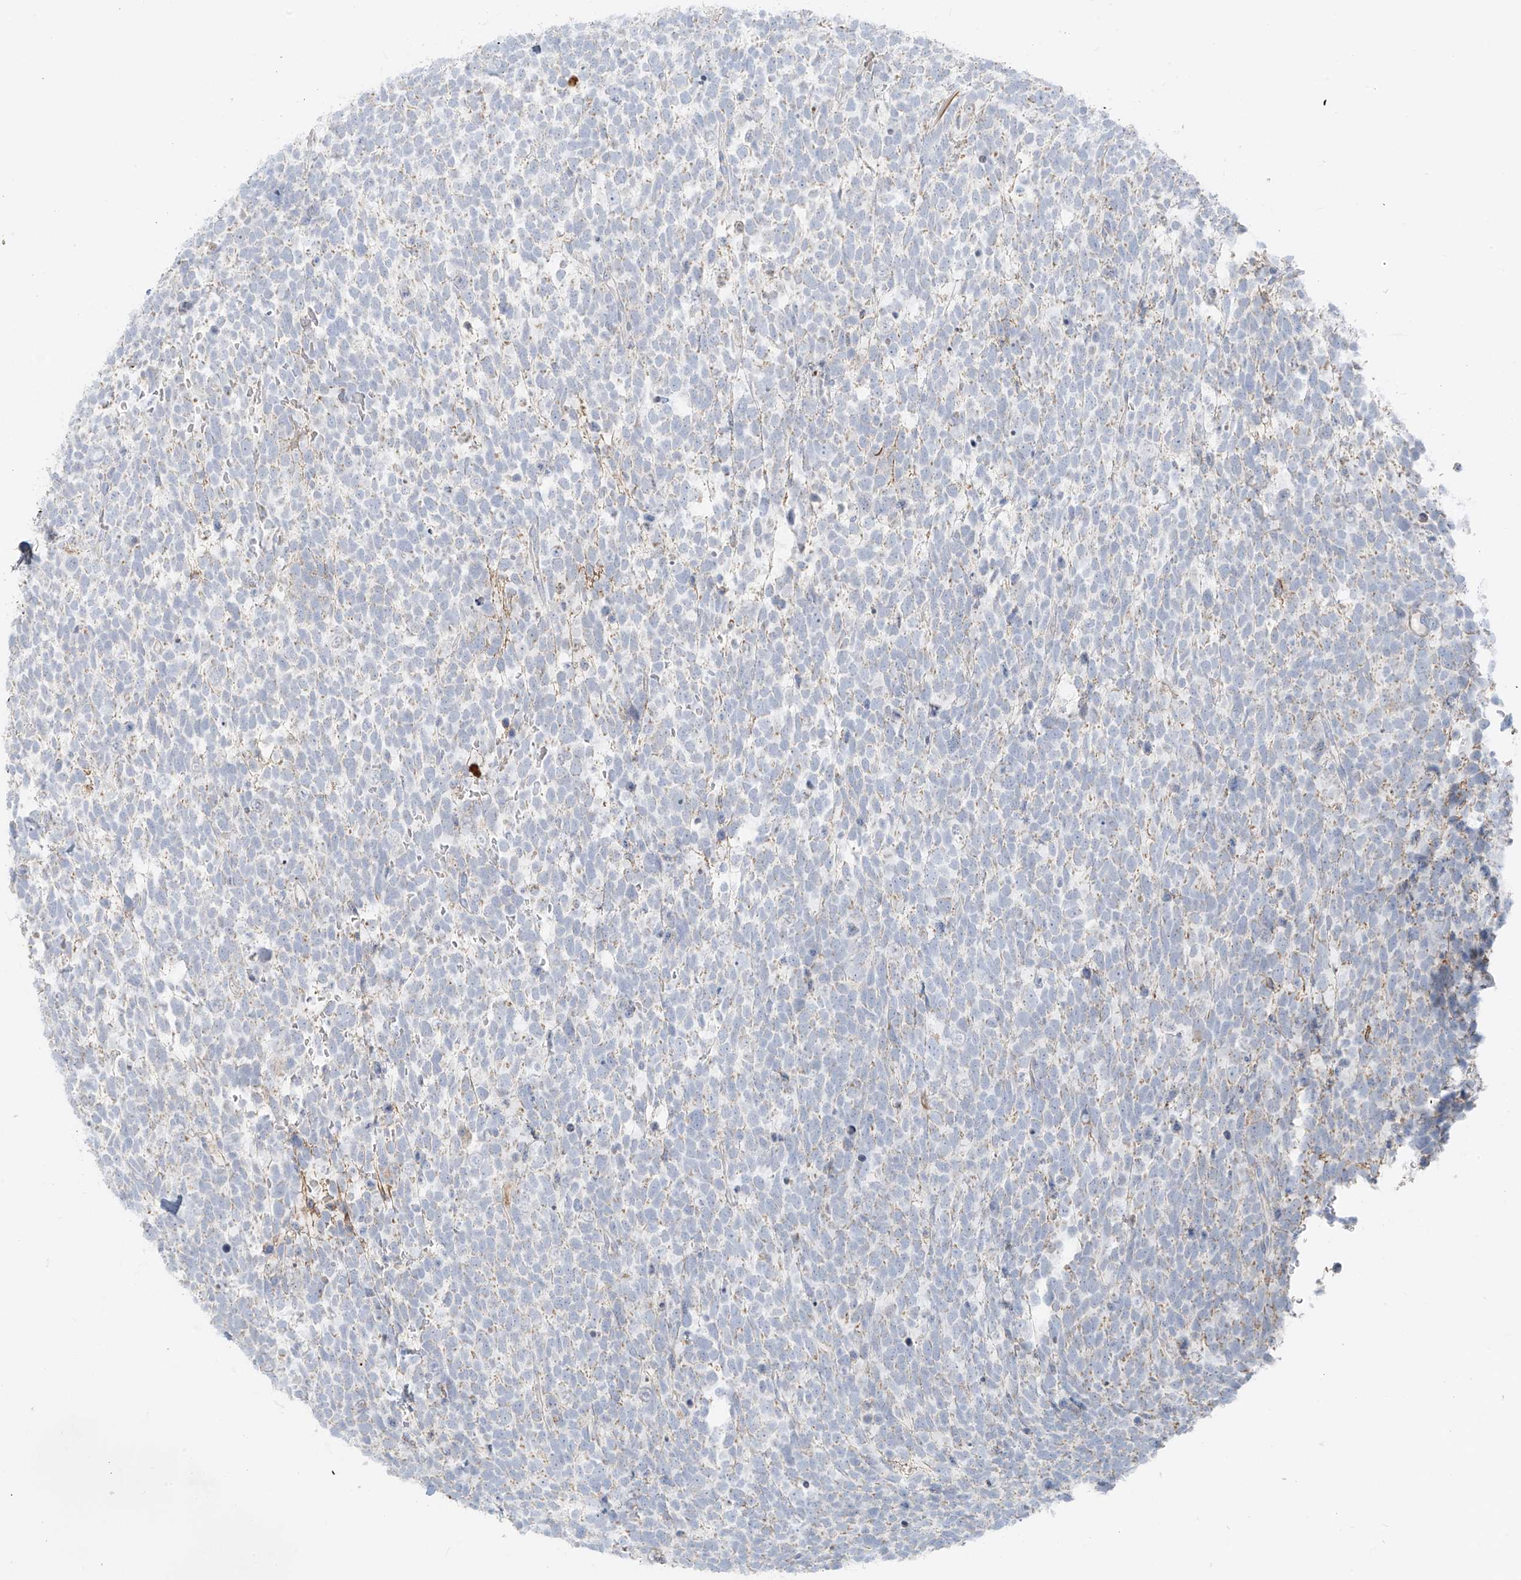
{"staining": {"intensity": "negative", "quantity": "none", "location": "none"}, "tissue": "urothelial cancer", "cell_type": "Tumor cells", "image_type": "cancer", "snomed": [{"axis": "morphology", "description": "Urothelial carcinoma, High grade"}, {"axis": "topography", "description": "Urinary bladder"}], "caption": "IHC image of neoplastic tissue: human urothelial carcinoma (high-grade) stained with DAB displays no significant protein positivity in tumor cells. Brightfield microscopy of immunohistochemistry stained with DAB (brown) and hematoxylin (blue), captured at high magnification.", "gene": "UST", "patient": {"sex": "female", "age": 82}}